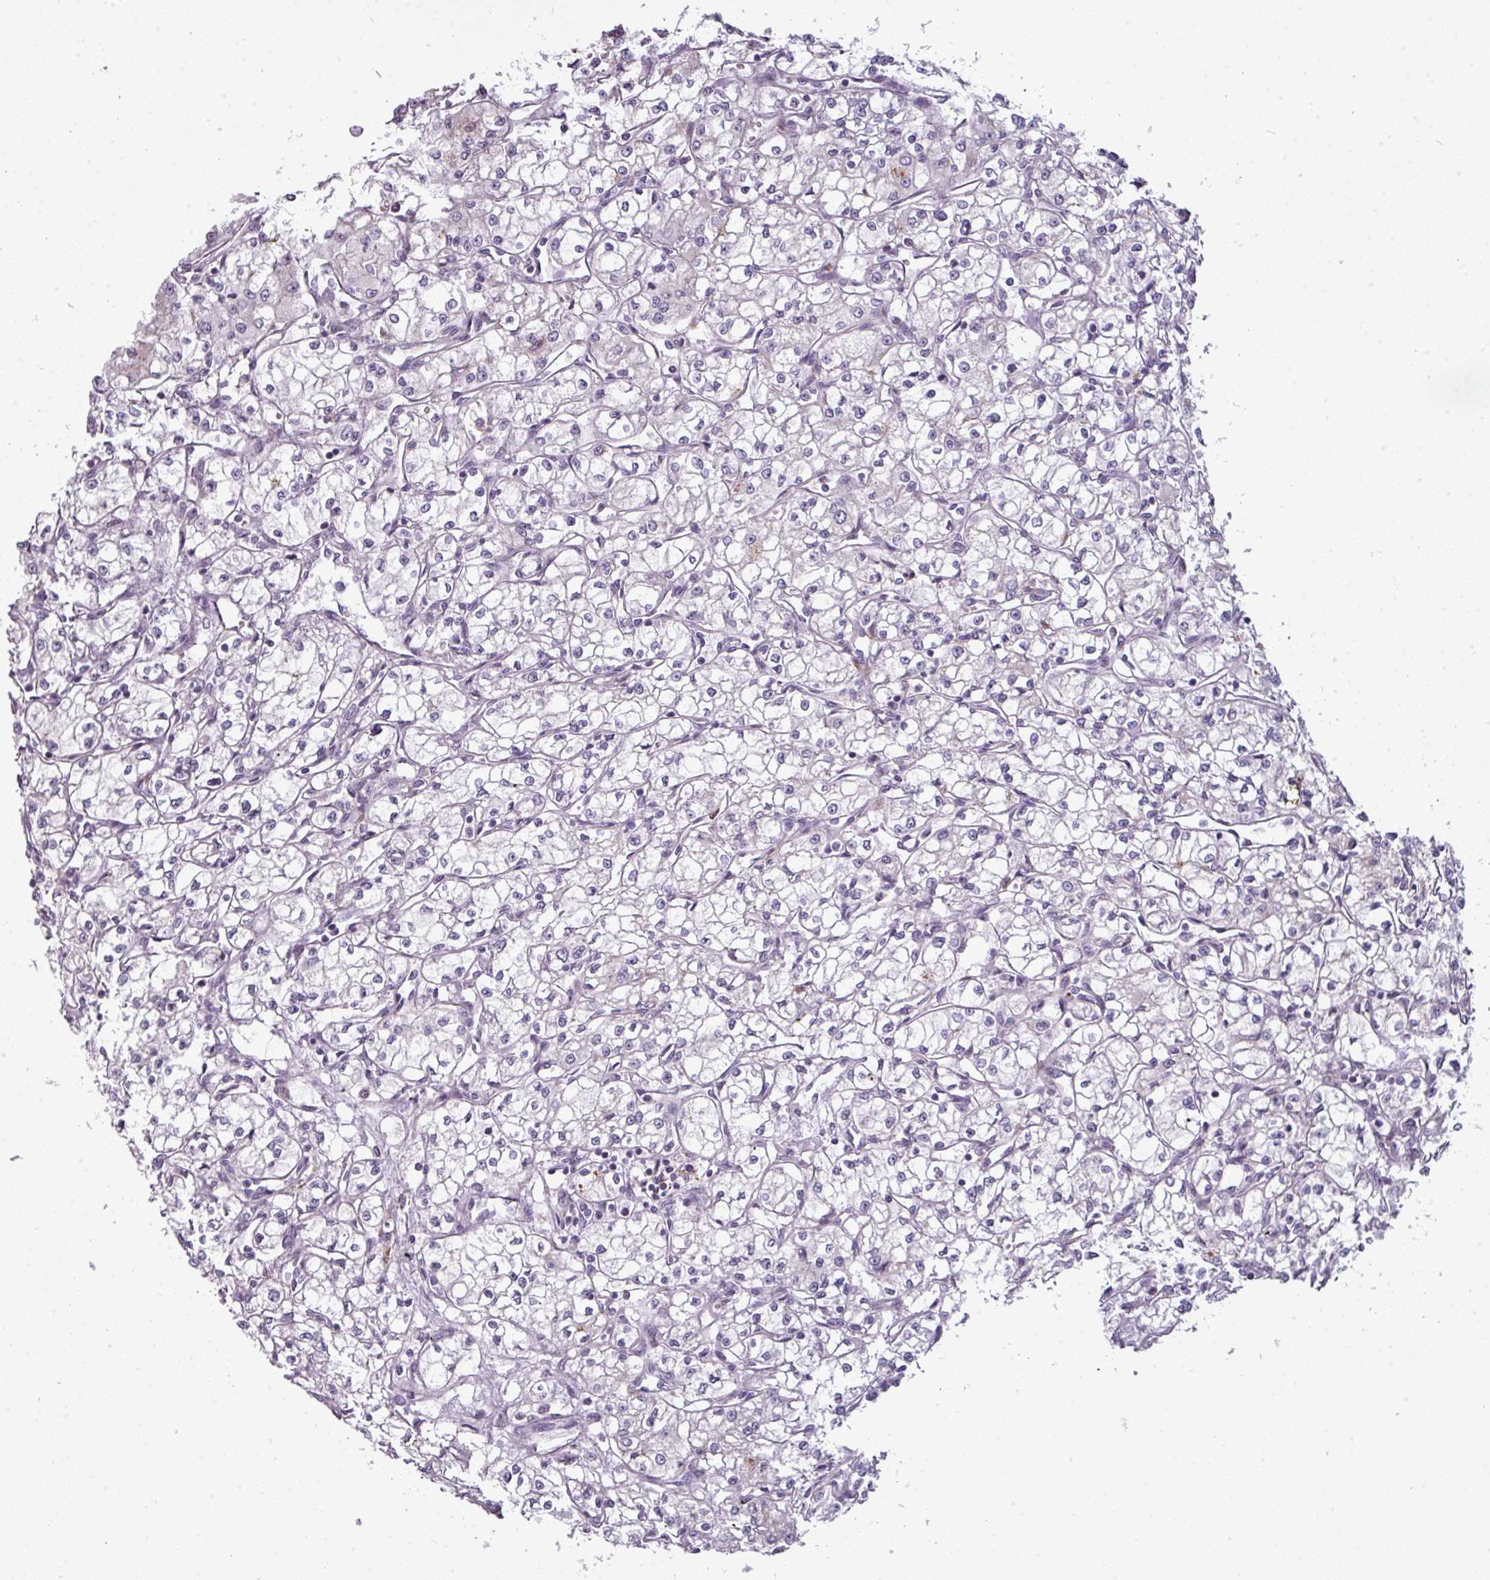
{"staining": {"intensity": "negative", "quantity": "none", "location": "none"}, "tissue": "renal cancer", "cell_type": "Tumor cells", "image_type": "cancer", "snomed": [{"axis": "morphology", "description": "Adenocarcinoma, NOS"}, {"axis": "topography", "description": "Kidney"}], "caption": "Immunohistochemistry photomicrograph of neoplastic tissue: renal cancer (adenocarcinoma) stained with DAB displays no significant protein expression in tumor cells.", "gene": "TMEFF1", "patient": {"sex": "male", "age": 59}}